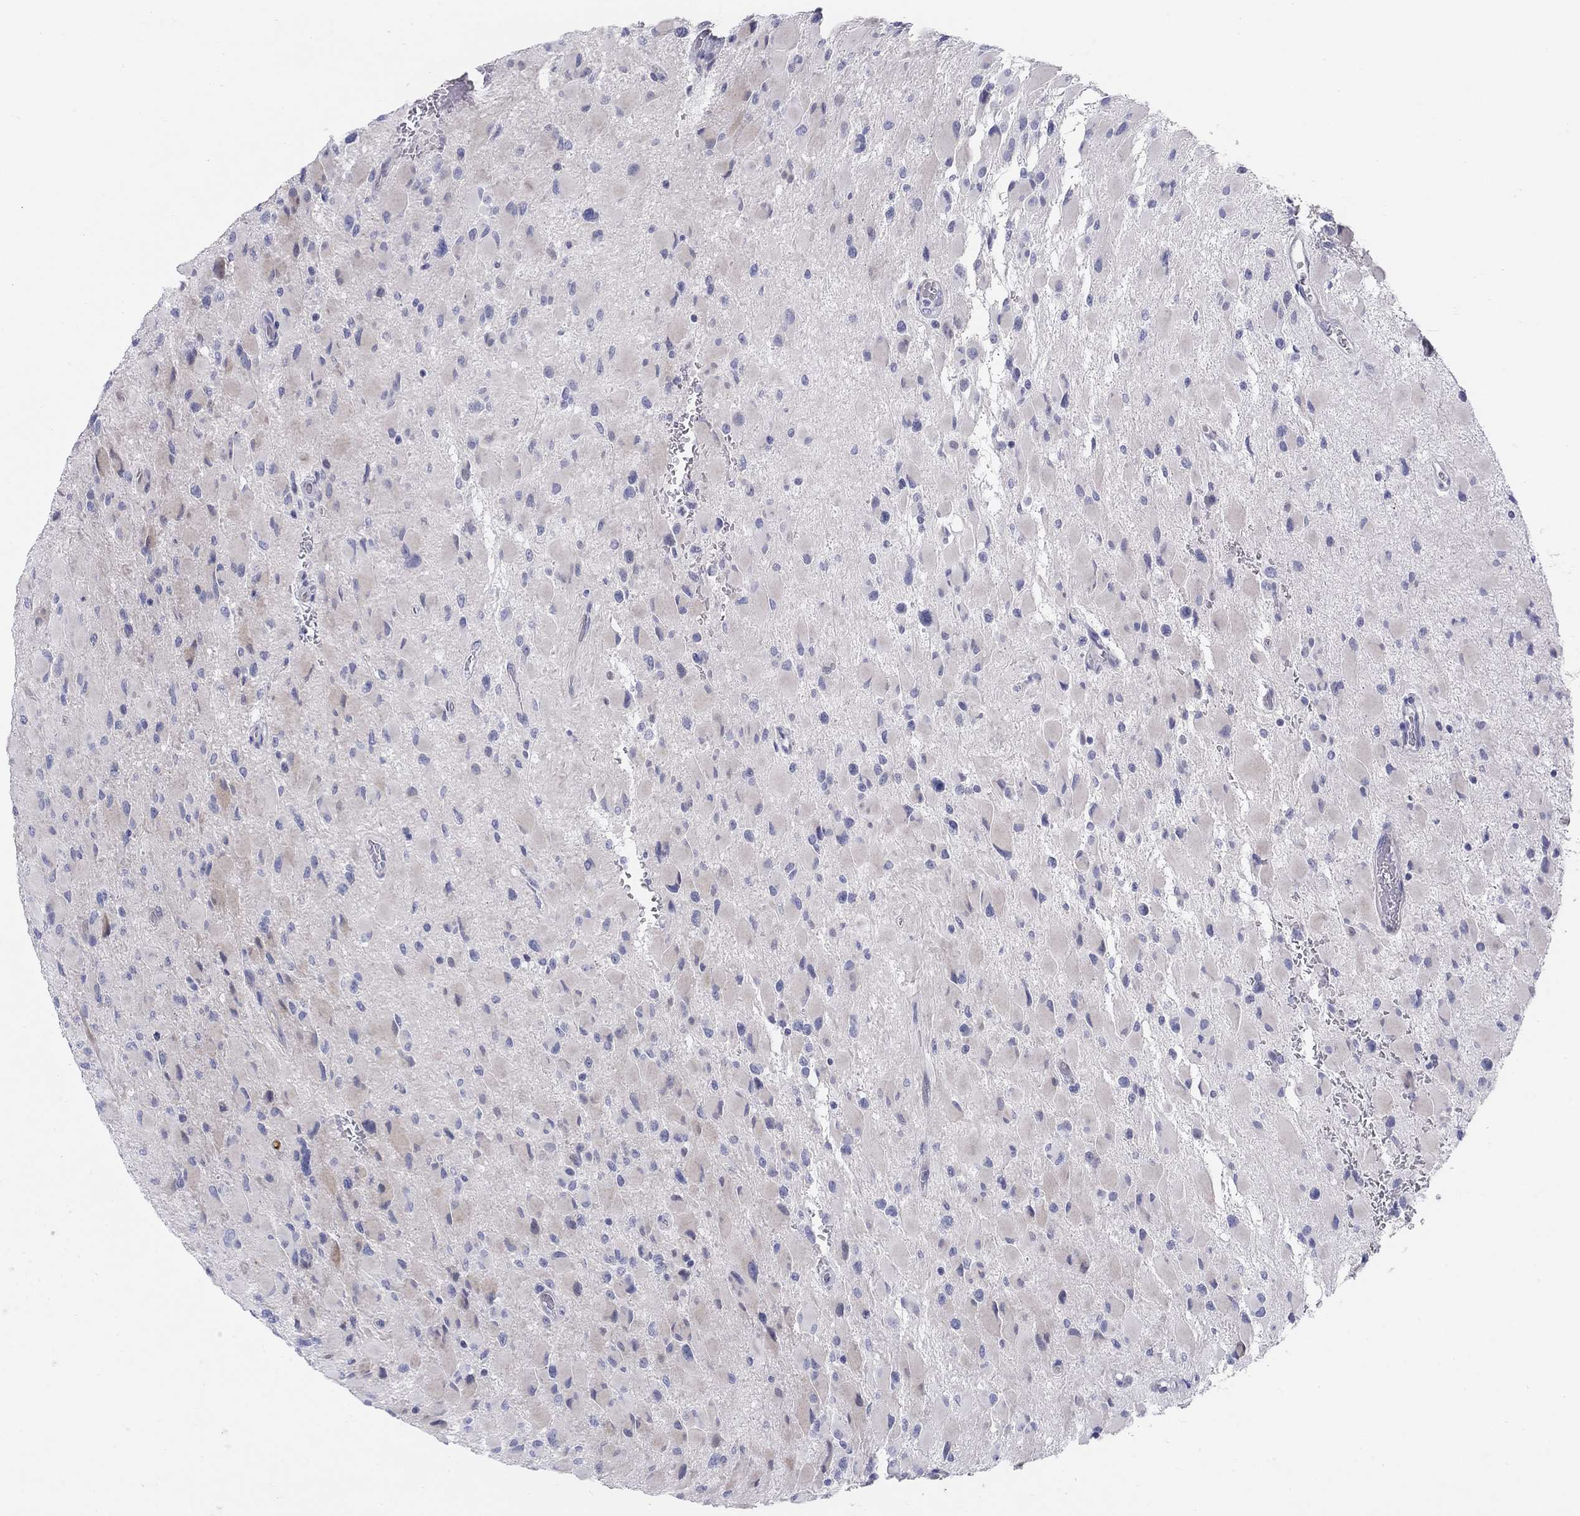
{"staining": {"intensity": "negative", "quantity": "none", "location": "none"}, "tissue": "glioma", "cell_type": "Tumor cells", "image_type": "cancer", "snomed": [{"axis": "morphology", "description": "Glioma, malignant, High grade"}, {"axis": "topography", "description": "Cerebral cortex"}], "caption": "Malignant high-grade glioma stained for a protein using immunohistochemistry displays no positivity tumor cells.", "gene": "HEATR4", "patient": {"sex": "female", "age": 36}}